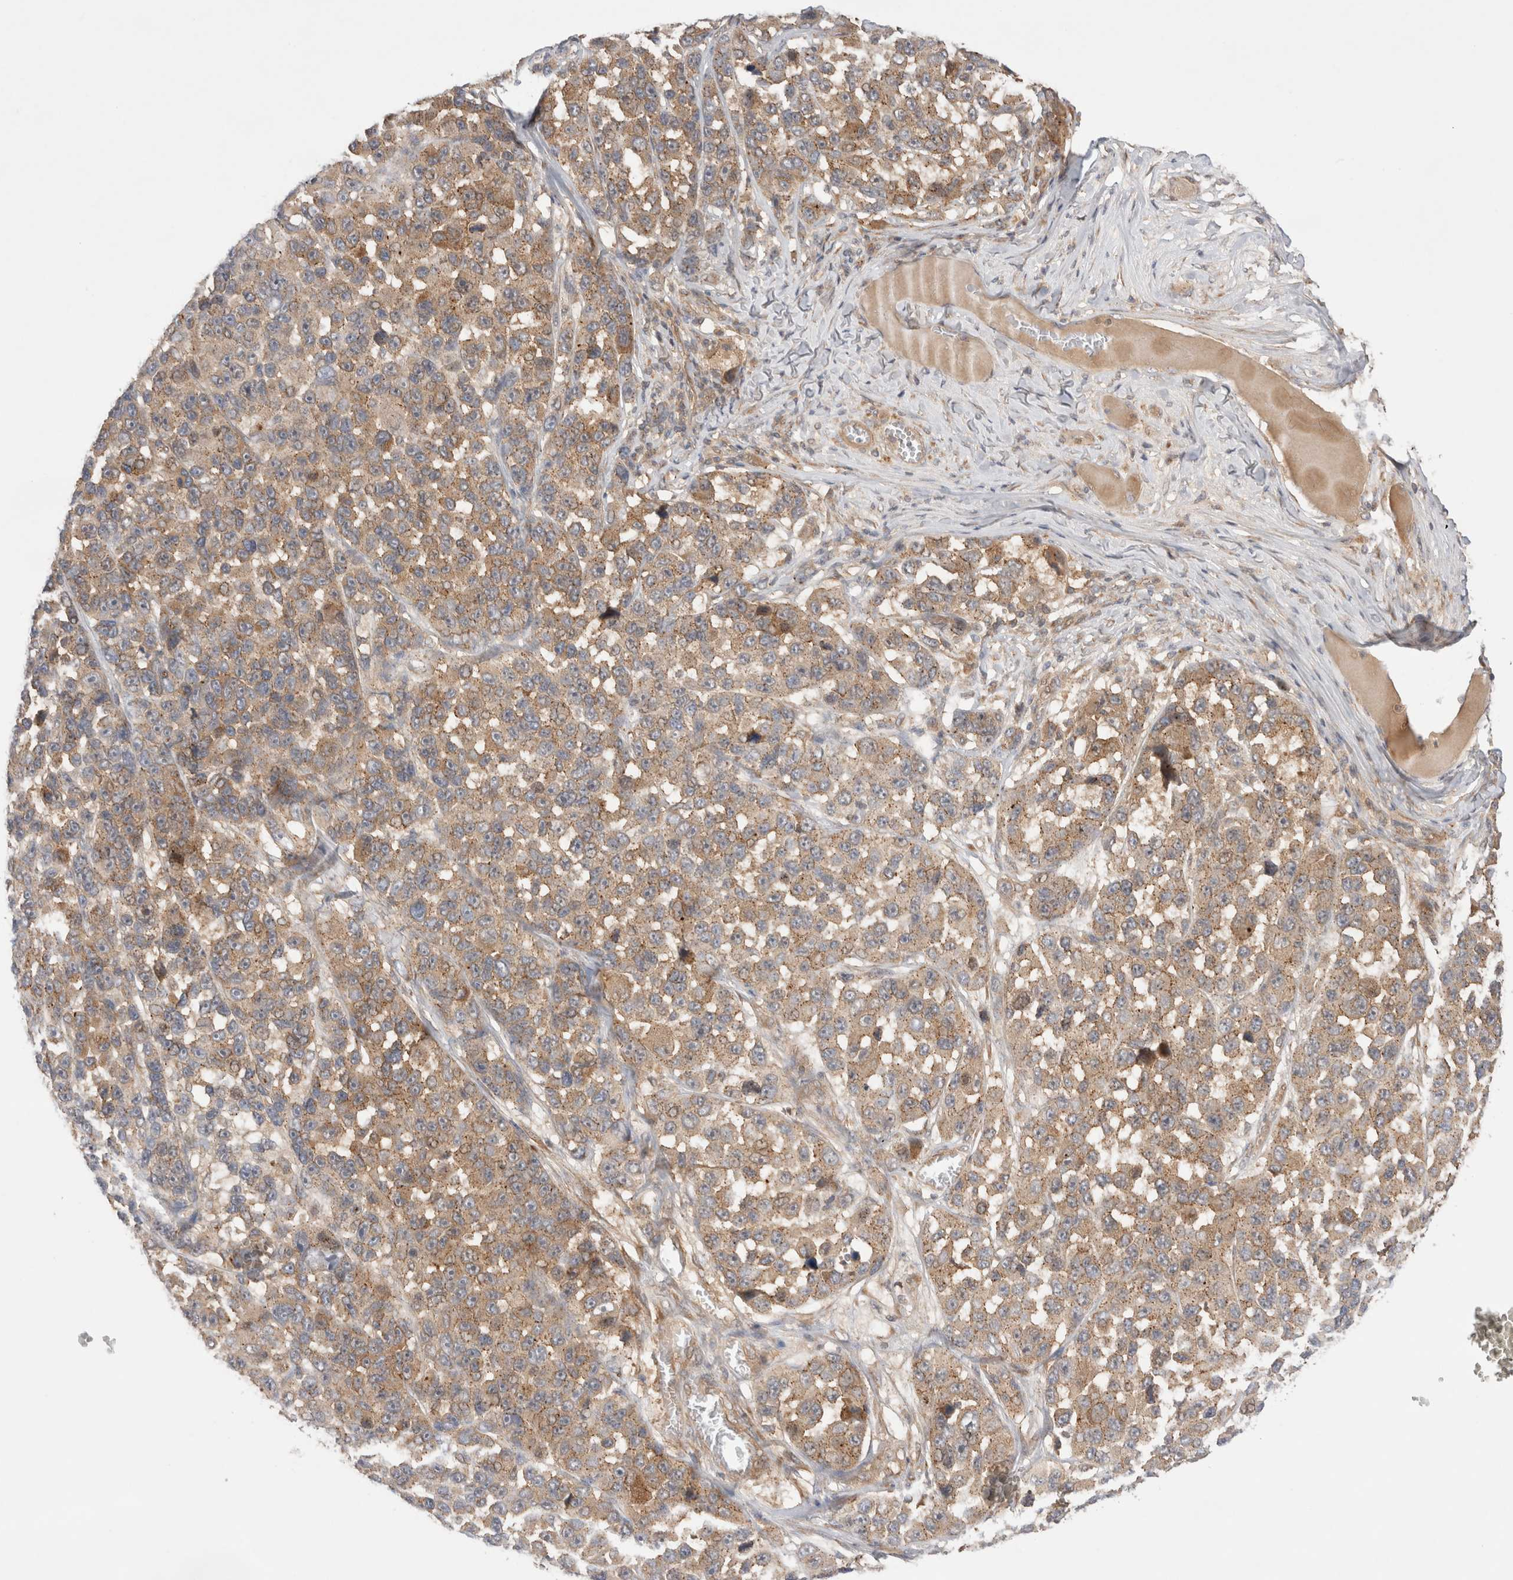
{"staining": {"intensity": "moderate", "quantity": ">75%", "location": "cytoplasmic/membranous"}, "tissue": "melanoma", "cell_type": "Tumor cells", "image_type": "cancer", "snomed": [{"axis": "morphology", "description": "Malignant melanoma, NOS"}, {"axis": "topography", "description": "Skin"}], "caption": "This image exhibits immunohistochemistry staining of malignant melanoma, with medium moderate cytoplasmic/membranous positivity in approximately >75% of tumor cells.", "gene": "VPS28", "patient": {"sex": "male", "age": 53}}